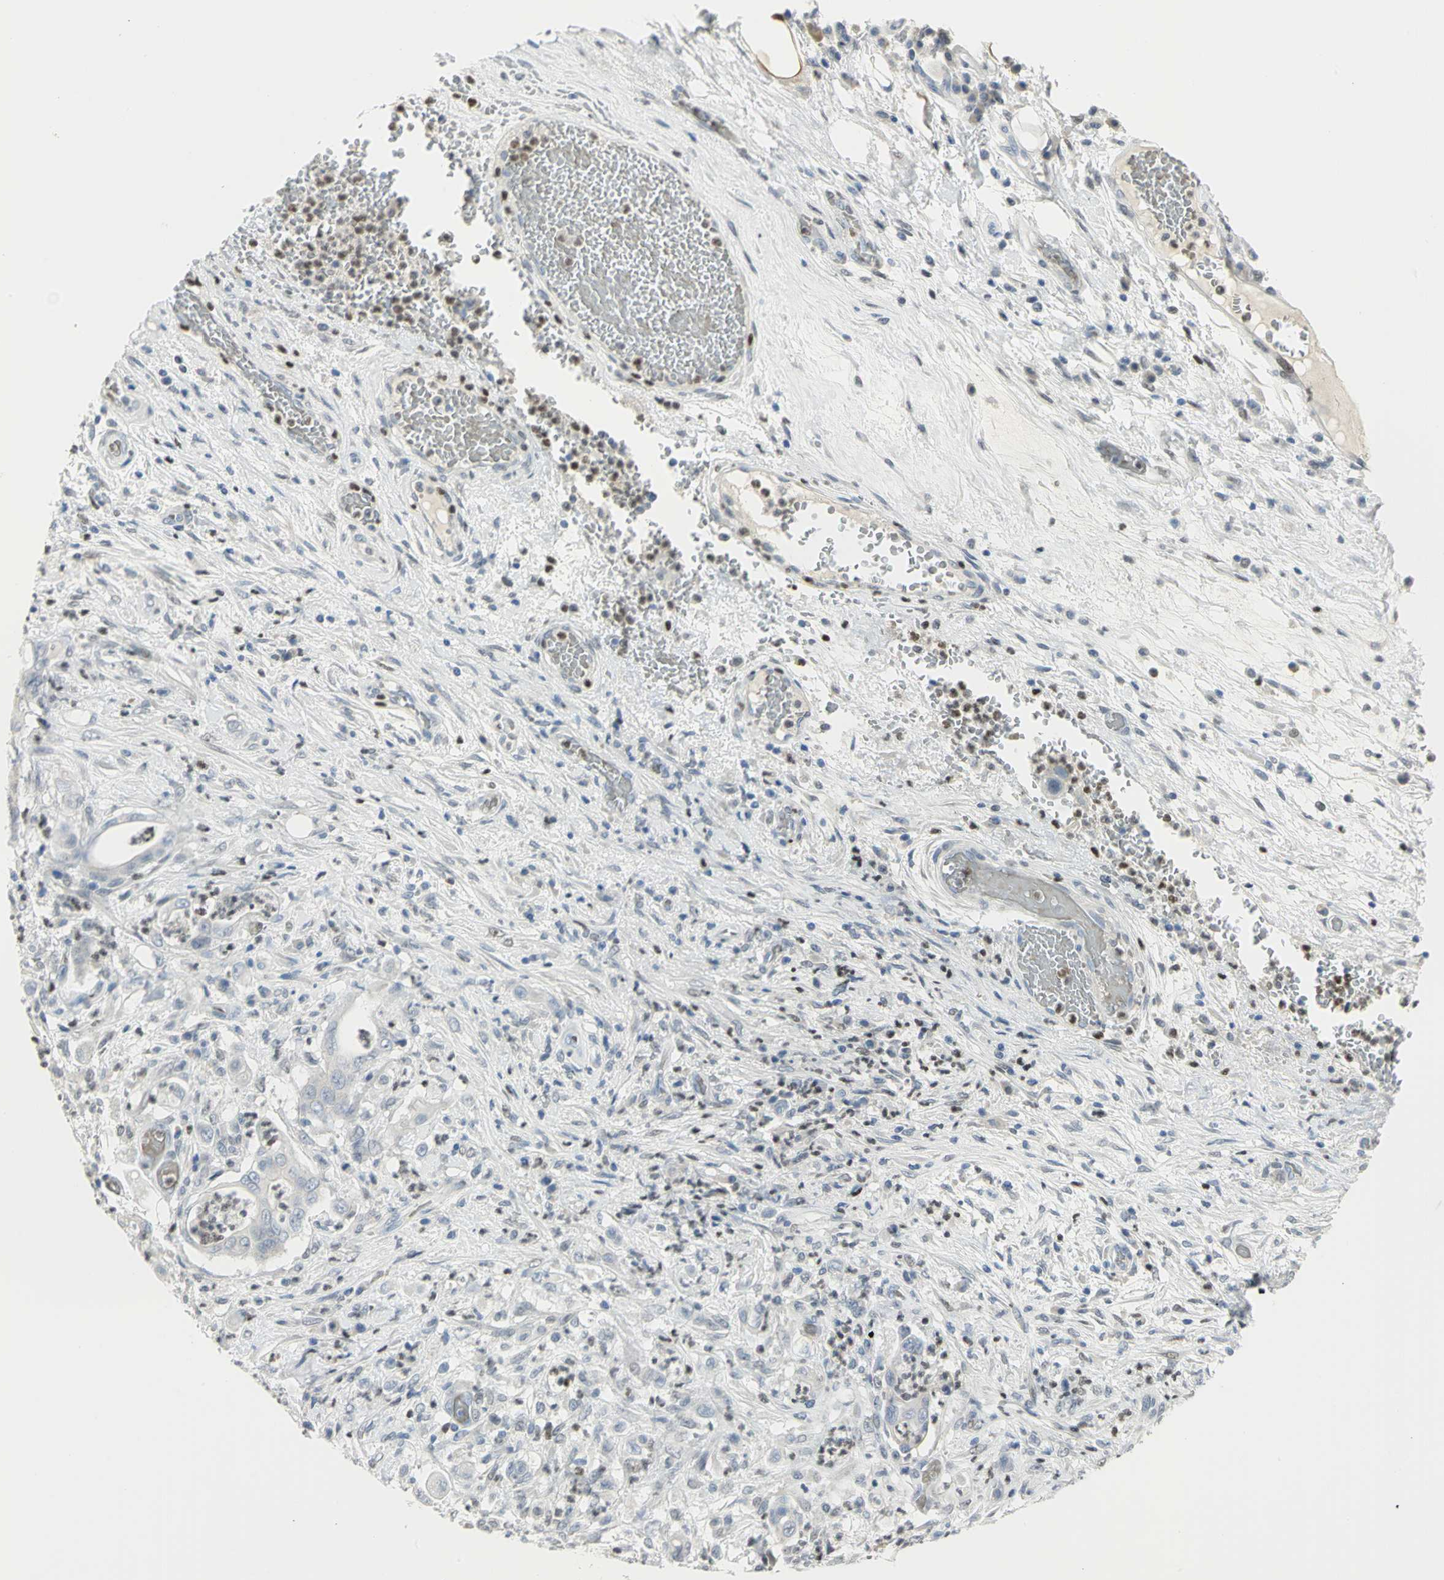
{"staining": {"intensity": "negative", "quantity": "none", "location": "none"}, "tissue": "stomach cancer", "cell_type": "Tumor cells", "image_type": "cancer", "snomed": [{"axis": "morphology", "description": "Adenocarcinoma, NOS"}, {"axis": "topography", "description": "Stomach"}], "caption": "Immunohistochemical staining of human stomach cancer displays no significant expression in tumor cells.", "gene": "BCL6", "patient": {"sex": "female", "age": 73}}